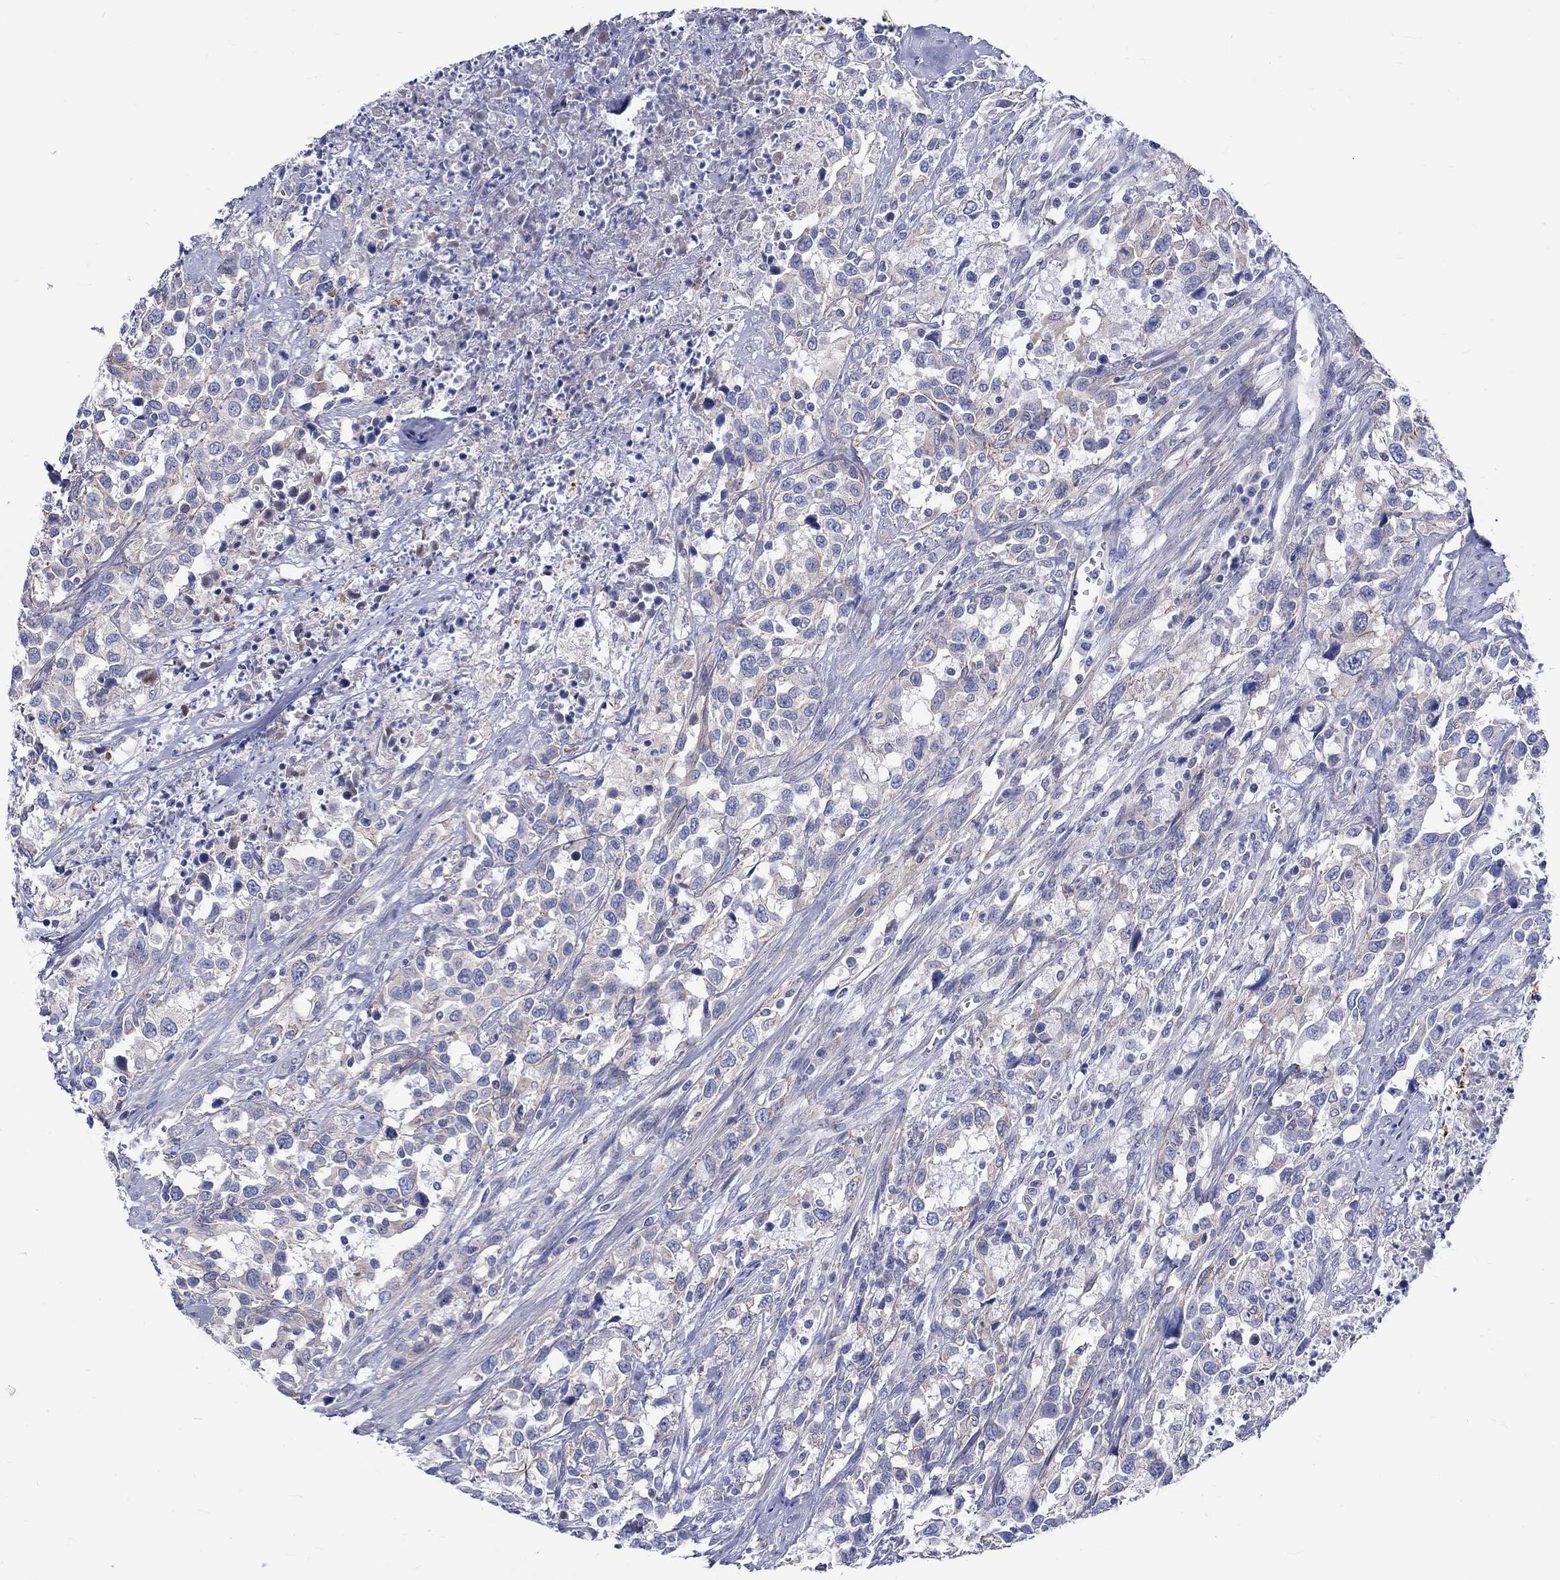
{"staining": {"intensity": "negative", "quantity": "none", "location": "none"}, "tissue": "urothelial cancer", "cell_type": "Tumor cells", "image_type": "cancer", "snomed": [{"axis": "morphology", "description": "Urothelial carcinoma, NOS"}, {"axis": "morphology", "description": "Urothelial carcinoma, High grade"}, {"axis": "topography", "description": "Urinary bladder"}], "caption": "This is an immunohistochemistry (IHC) image of urothelial cancer. There is no expression in tumor cells.", "gene": "SH2D7", "patient": {"sex": "female", "age": 64}}